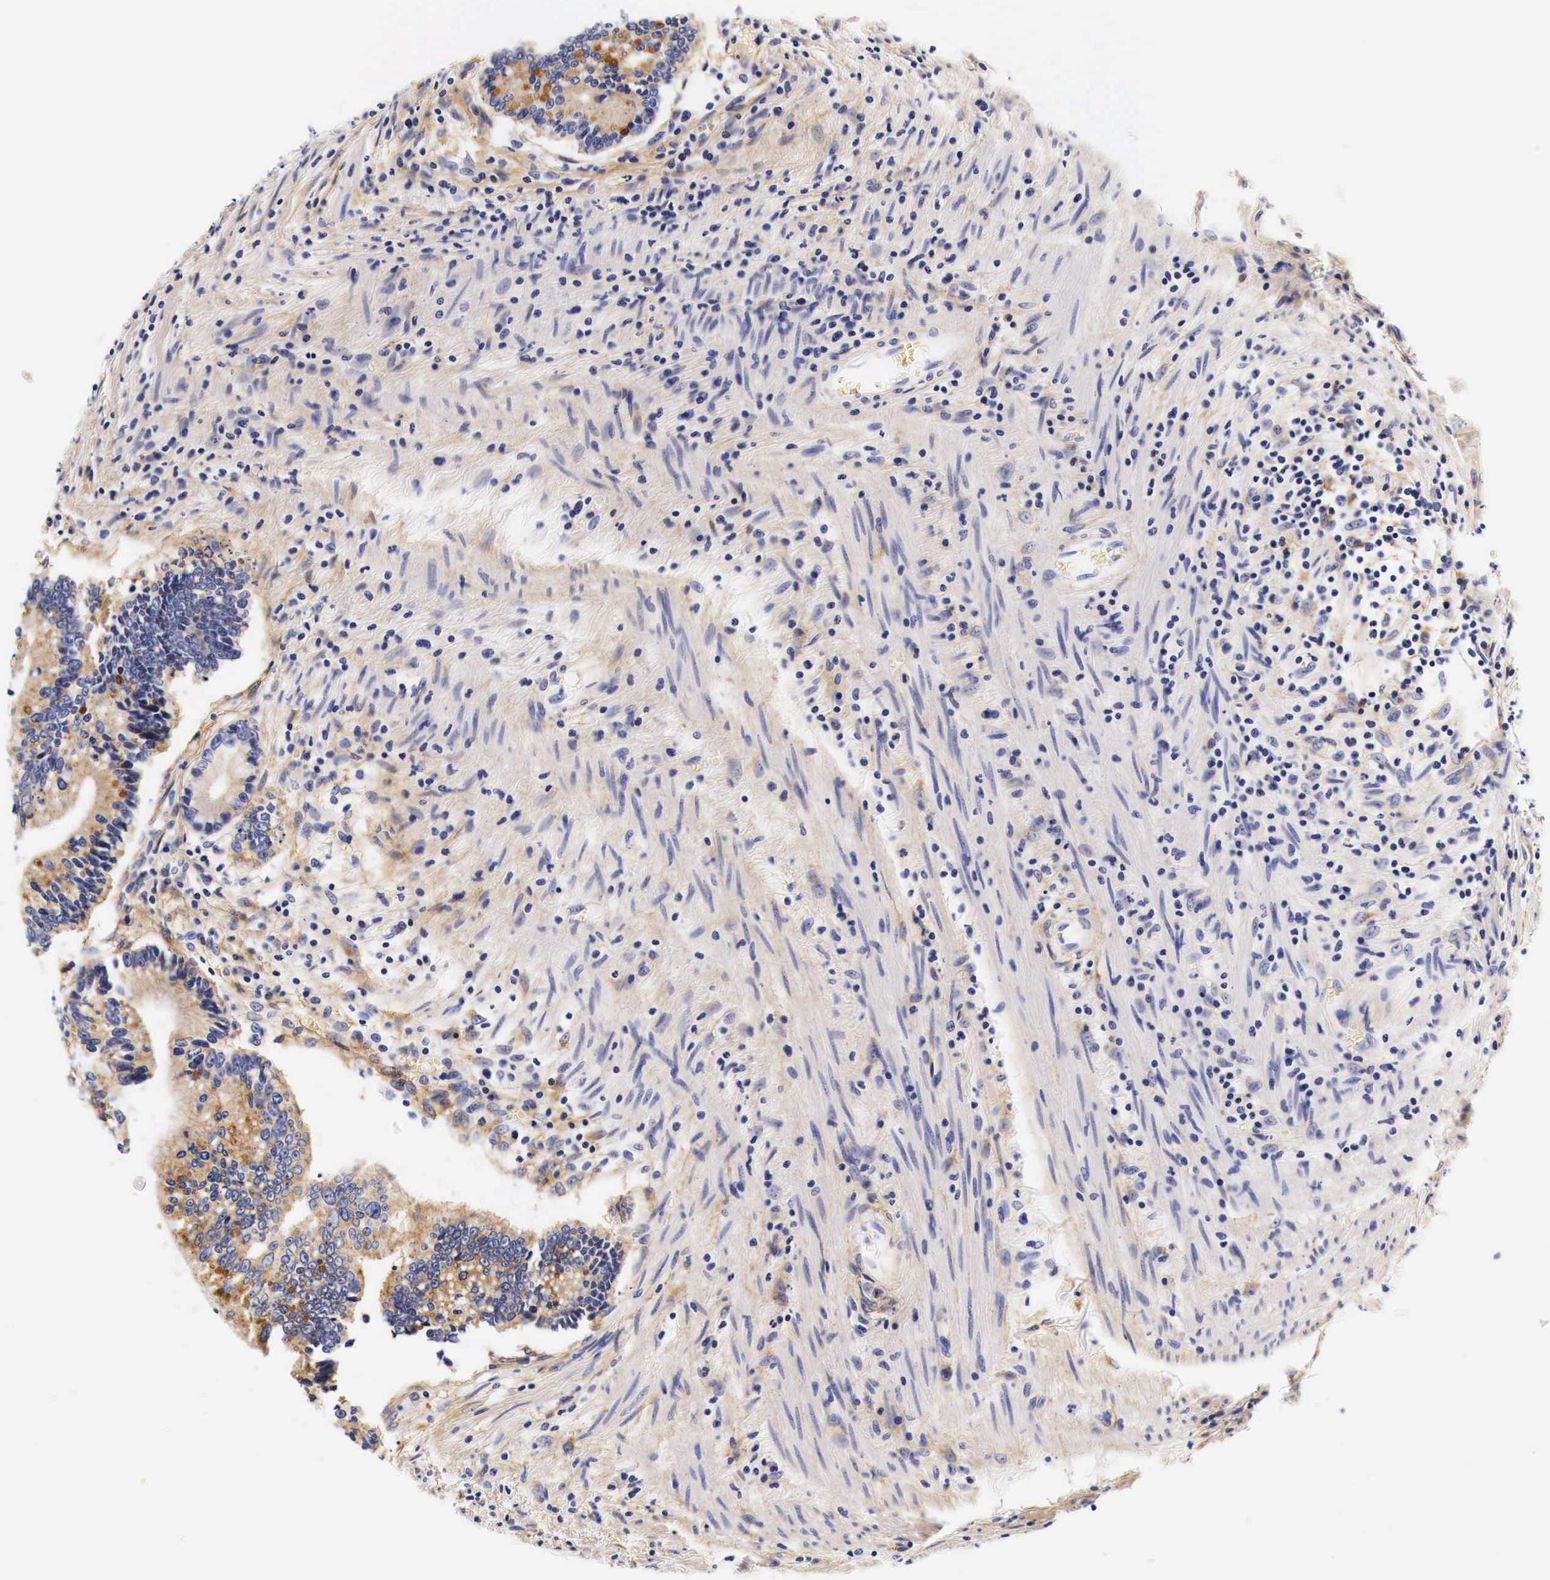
{"staining": {"intensity": "moderate", "quantity": ">75%", "location": "cytoplasmic/membranous"}, "tissue": "colorectal cancer", "cell_type": "Tumor cells", "image_type": "cancer", "snomed": [{"axis": "morphology", "description": "Adenocarcinoma, NOS"}, {"axis": "topography", "description": "Rectum"}], "caption": "IHC staining of colorectal cancer (adenocarcinoma), which exhibits medium levels of moderate cytoplasmic/membranous positivity in approximately >75% of tumor cells indicating moderate cytoplasmic/membranous protein staining. The staining was performed using DAB (3,3'-diaminobenzidine) (brown) for protein detection and nuclei were counterstained in hematoxylin (blue).", "gene": "EGFR", "patient": {"sex": "female", "age": 81}}